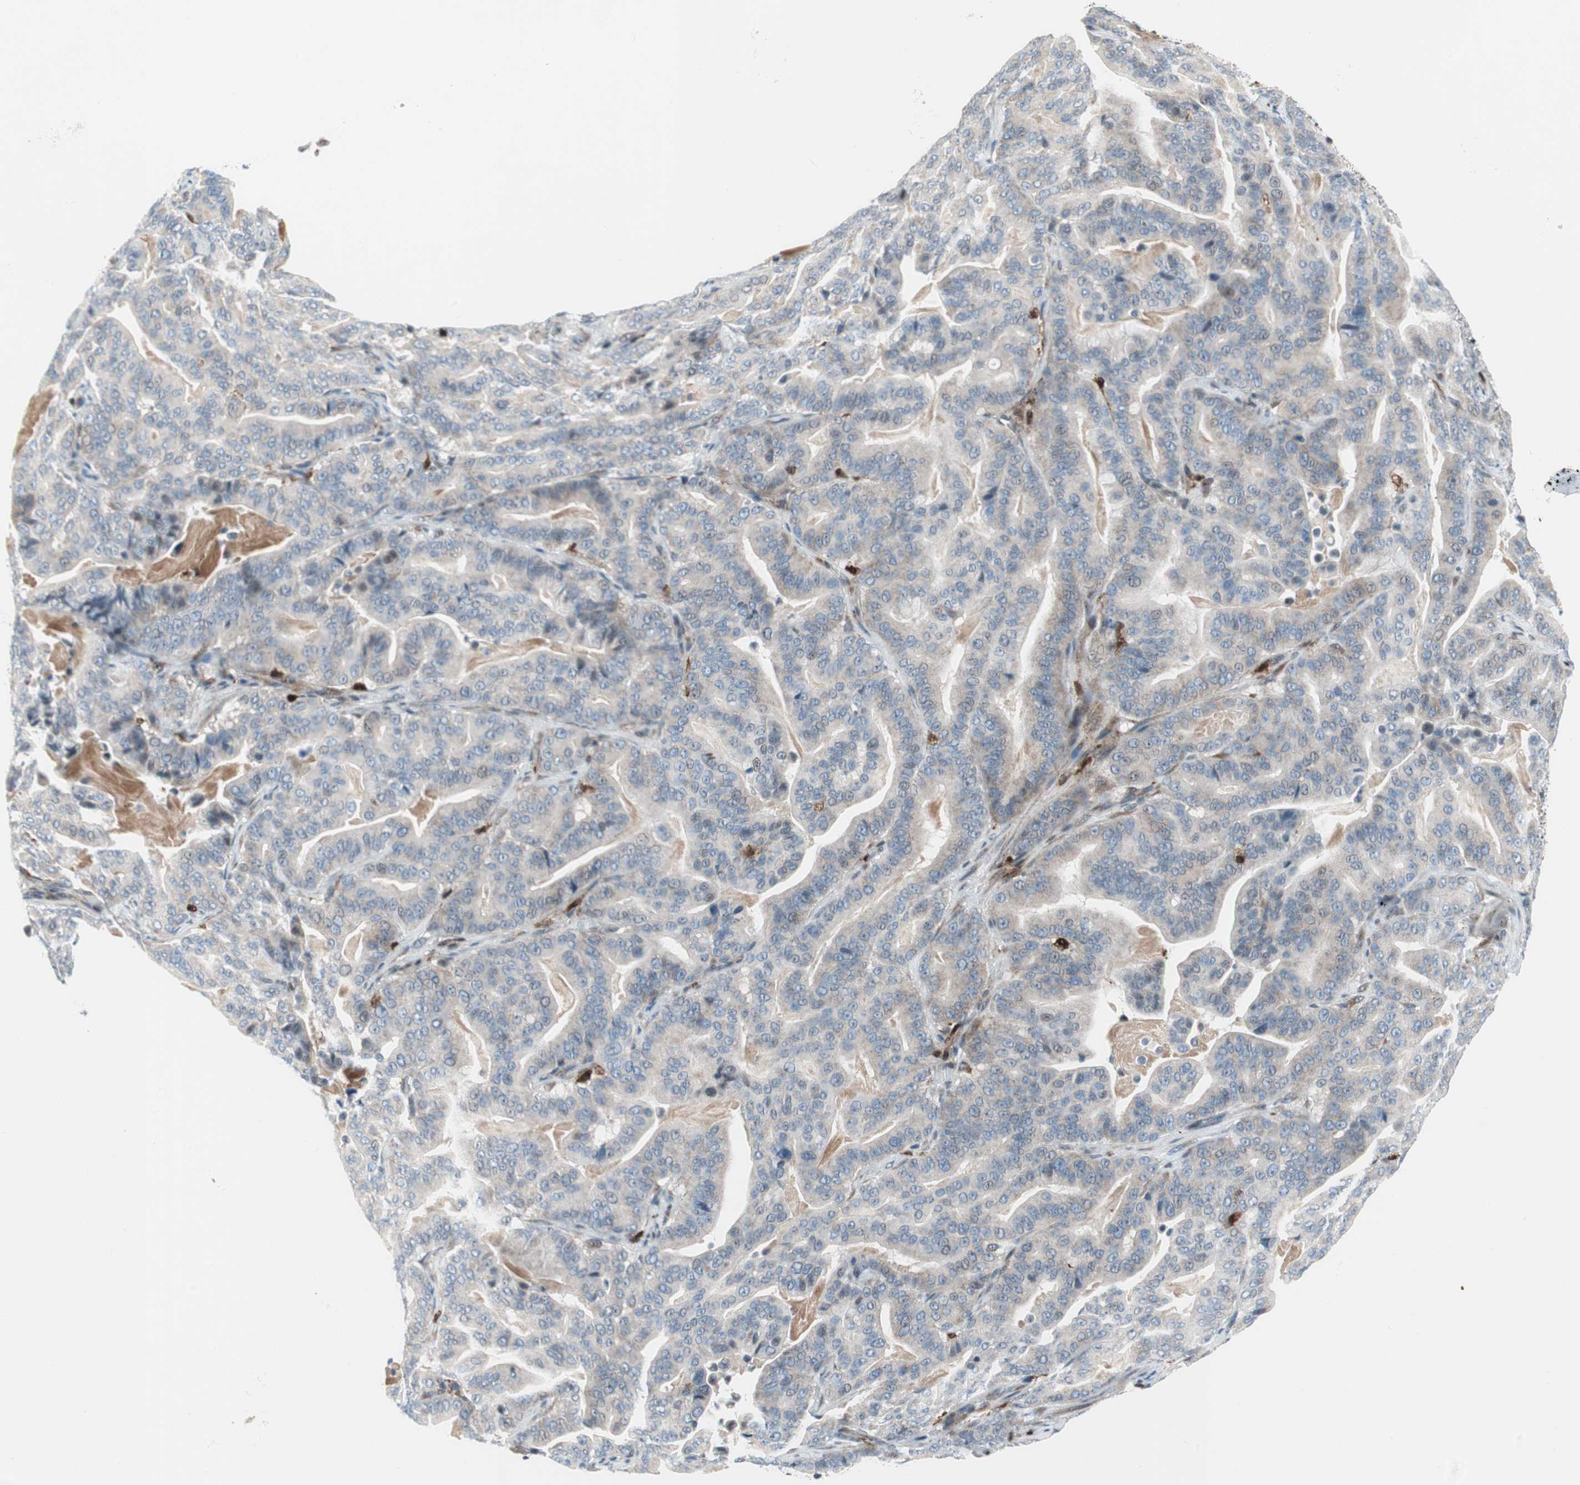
{"staining": {"intensity": "weak", "quantity": "25%-75%", "location": "cytoplasmic/membranous"}, "tissue": "pancreatic cancer", "cell_type": "Tumor cells", "image_type": "cancer", "snomed": [{"axis": "morphology", "description": "Adenocarcinoma, NOS"}, {"axis": "topography", "description": "Pancreas"}], "caption": "Immunohistochemistry (IHC) (DAB (3,3'-diaminobenzidine)) staining of pancreatic cancer (adenocarcinoma) shows weak cytoplasmic/membranous protein staining in approximately 25%-75% of tumor cells.", "gene": "RGS10", "patient": {"sex": "male", "age": 63}}